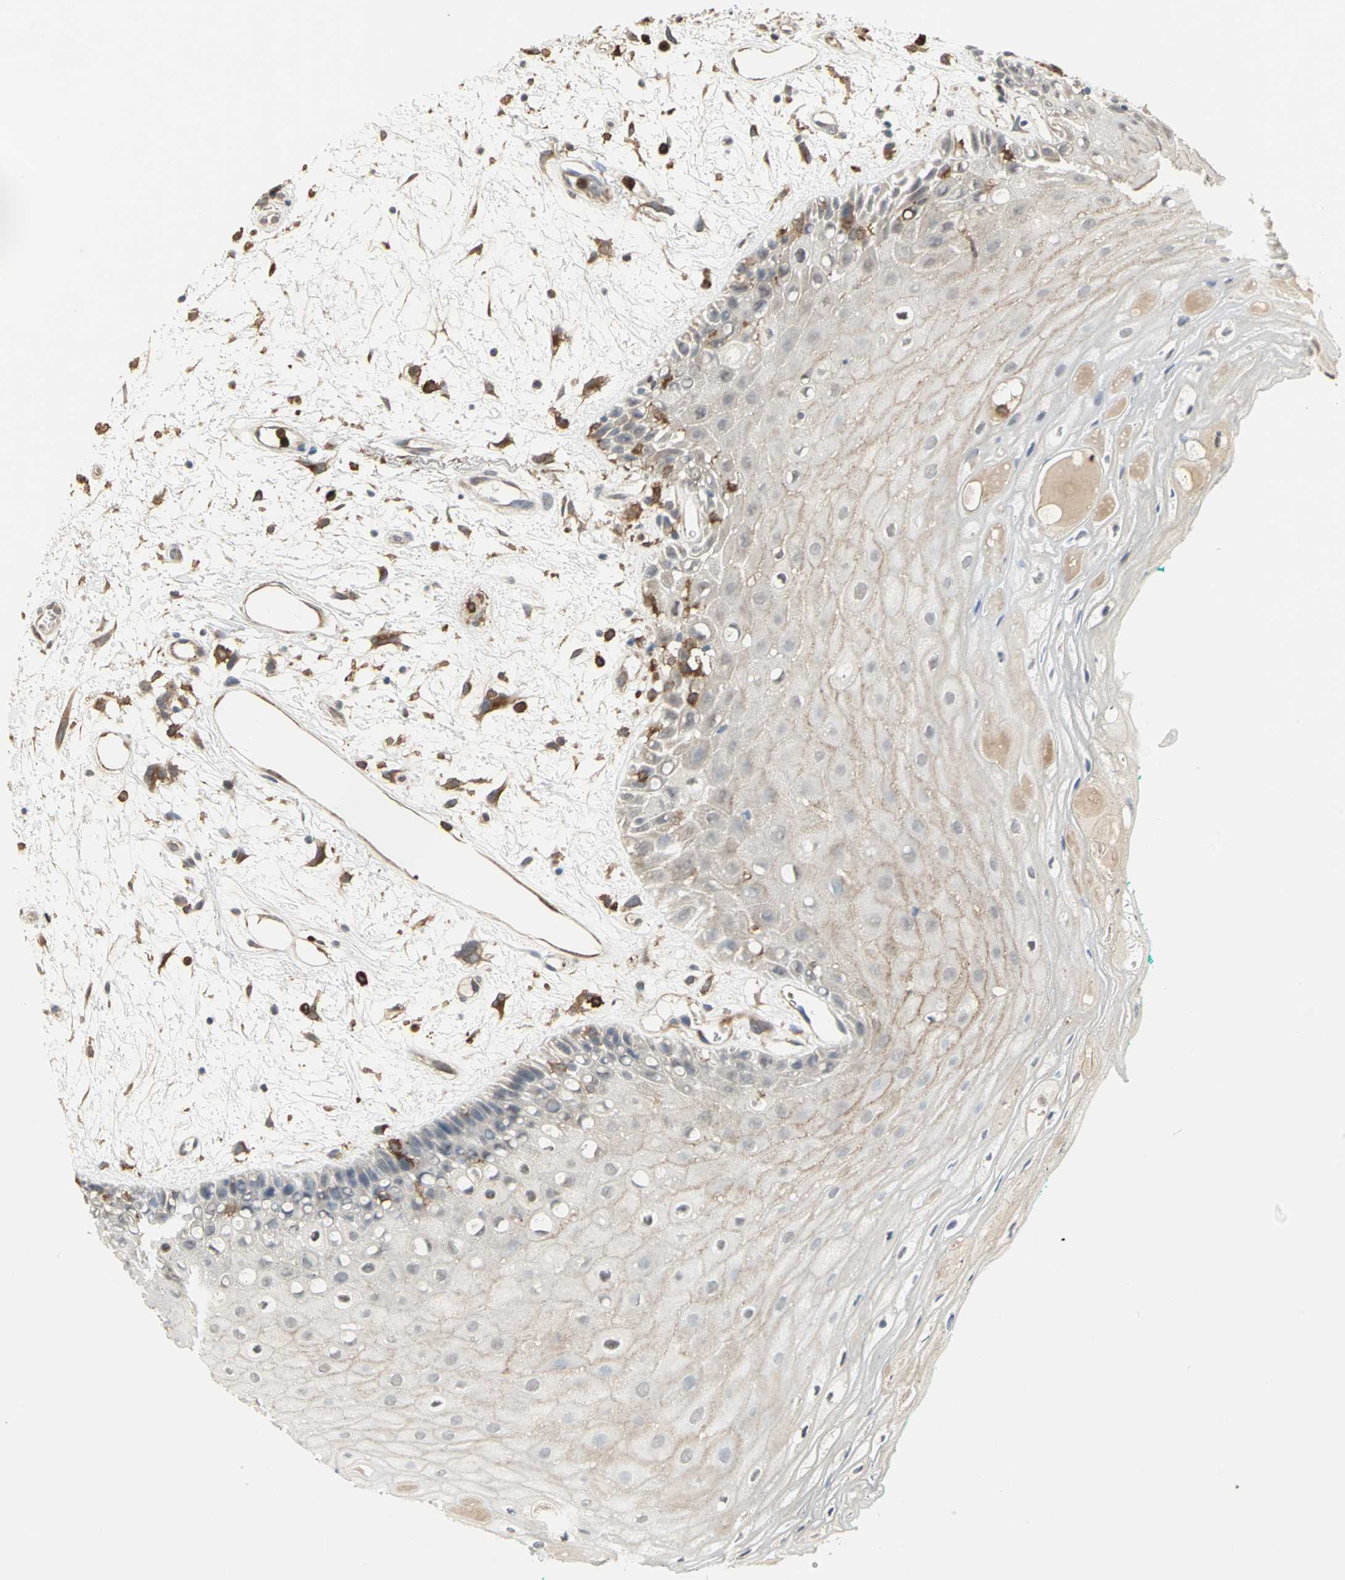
{"staining": {"intensity": "negative", "quantity": "none", "location": "none"}, "tissue": "oral mucosa", "cell_type": "Squamous epithelial cells", "image_type": "normal", "snomed": [{"axis": "morphology", "description": "Normal tissue, NOS"}, {"axis": "morphology", "description": "Squamous cell carcinoma, NOS"}, {"axis": "topography", "description": "Skeletal muscle"}, {"axis": "topography", "description": "Oral tissue"}, {"axis": "topography", "description": "Head-Neck"}], "caption": "Immunohistochemistry (IHC) of benign human oral mucosa shows no positivity in squamous epithelial cells. (Immunohistochemistry (IHC), brightfield microscopy, high magnification).", "gene": "SKAP2", "patient": {"sex": "female", "age": 84}}